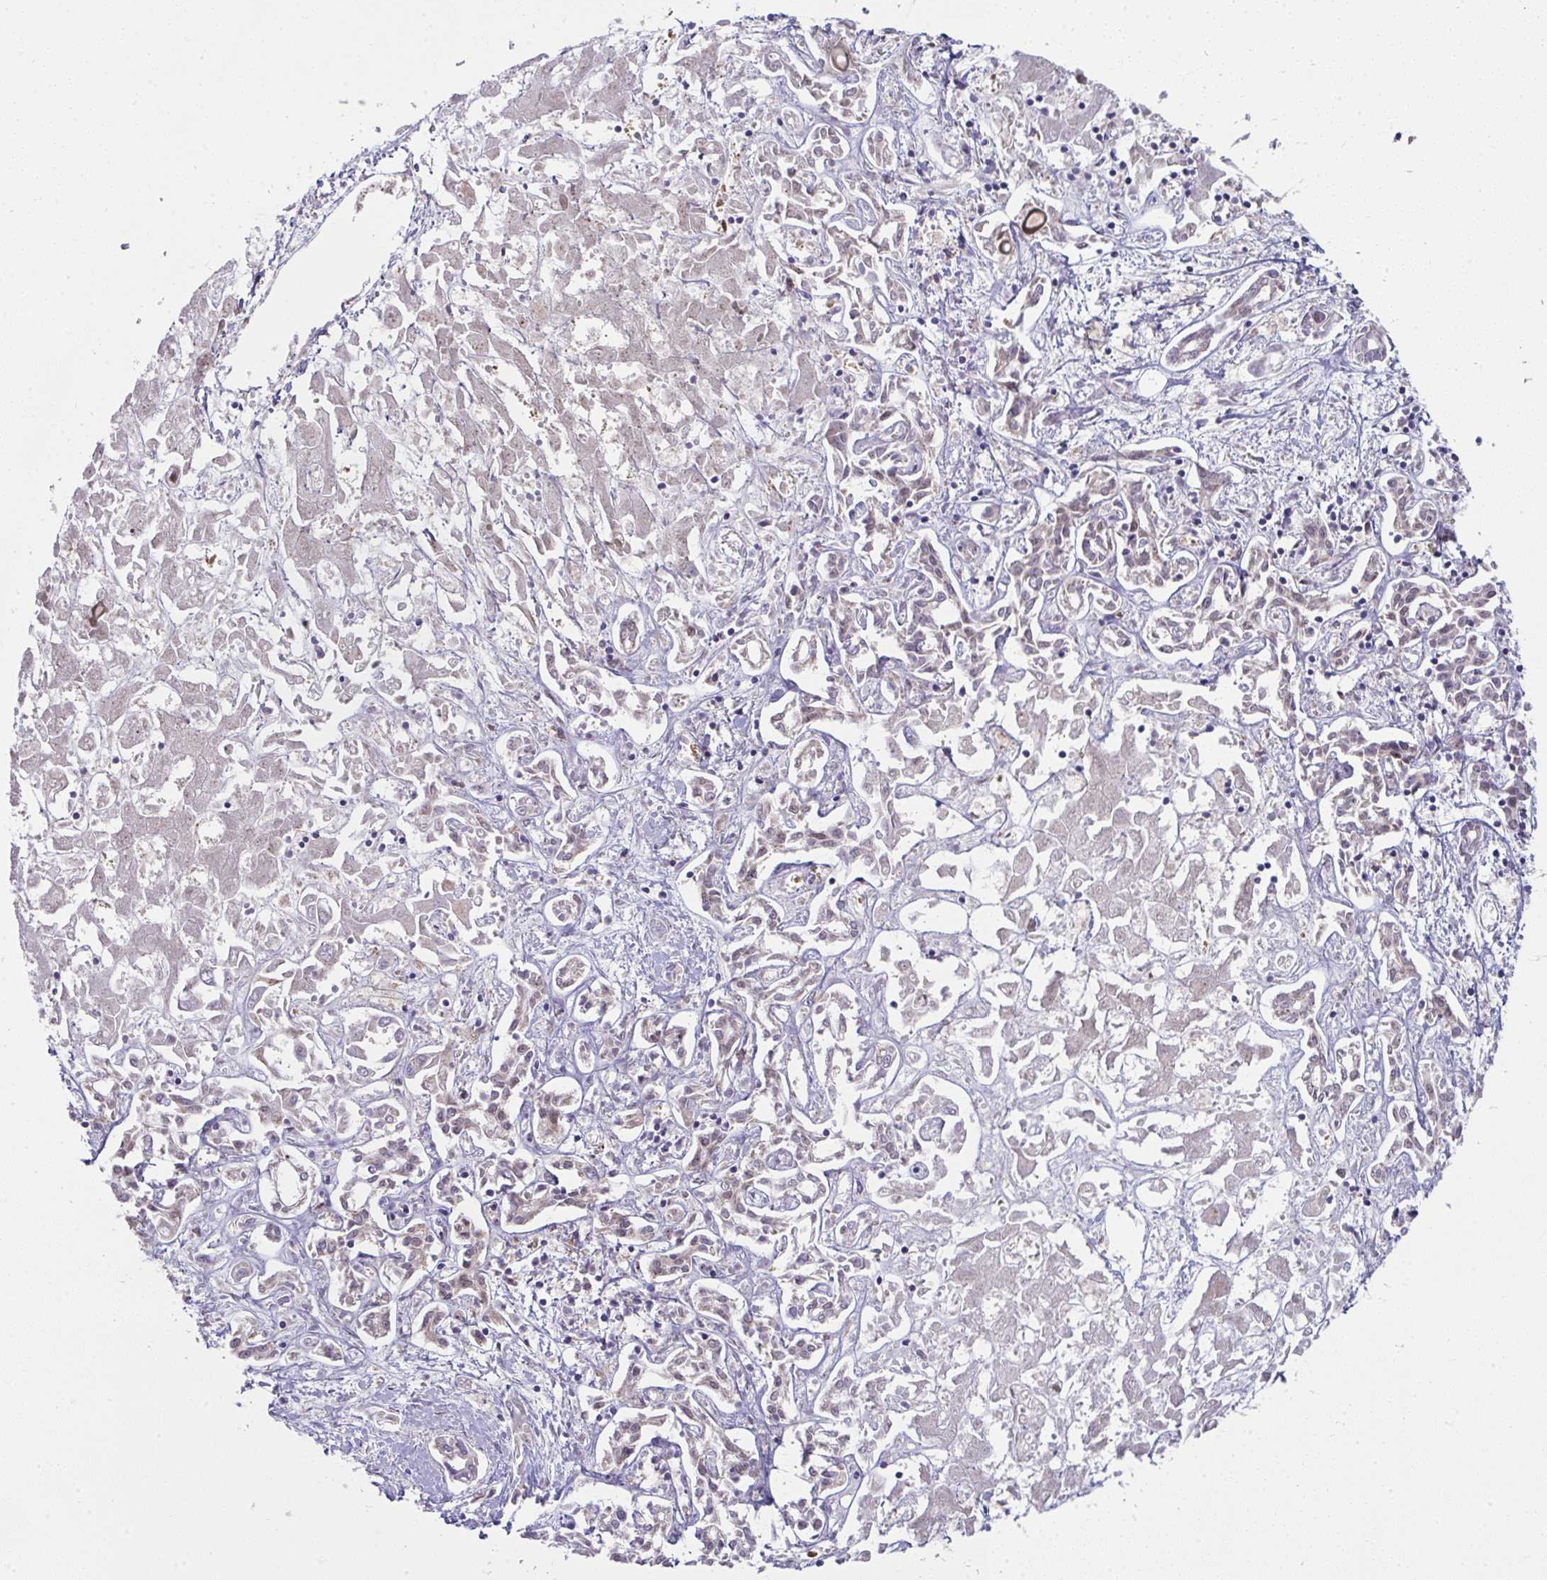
{"staining": {"intensity": "weak", "quantity": "<25%", "location": "cytoplasmic/membranous,nuclear"}, "tissue": "liver cancer", "cell_type": "Tumor cells", "image_type": "cancer", "snomed": [{"axis": "morphology", "description": "Cholangiocarcinoma"}, {"axis": "topography", "description": "Liver"}], "caption": "The micrograph shows no staining of tumor cells in liver cancer (cholangiocarcinoma).", "gene": "ALDH16A1", "patient": {"sex": "female", "age": 64}}